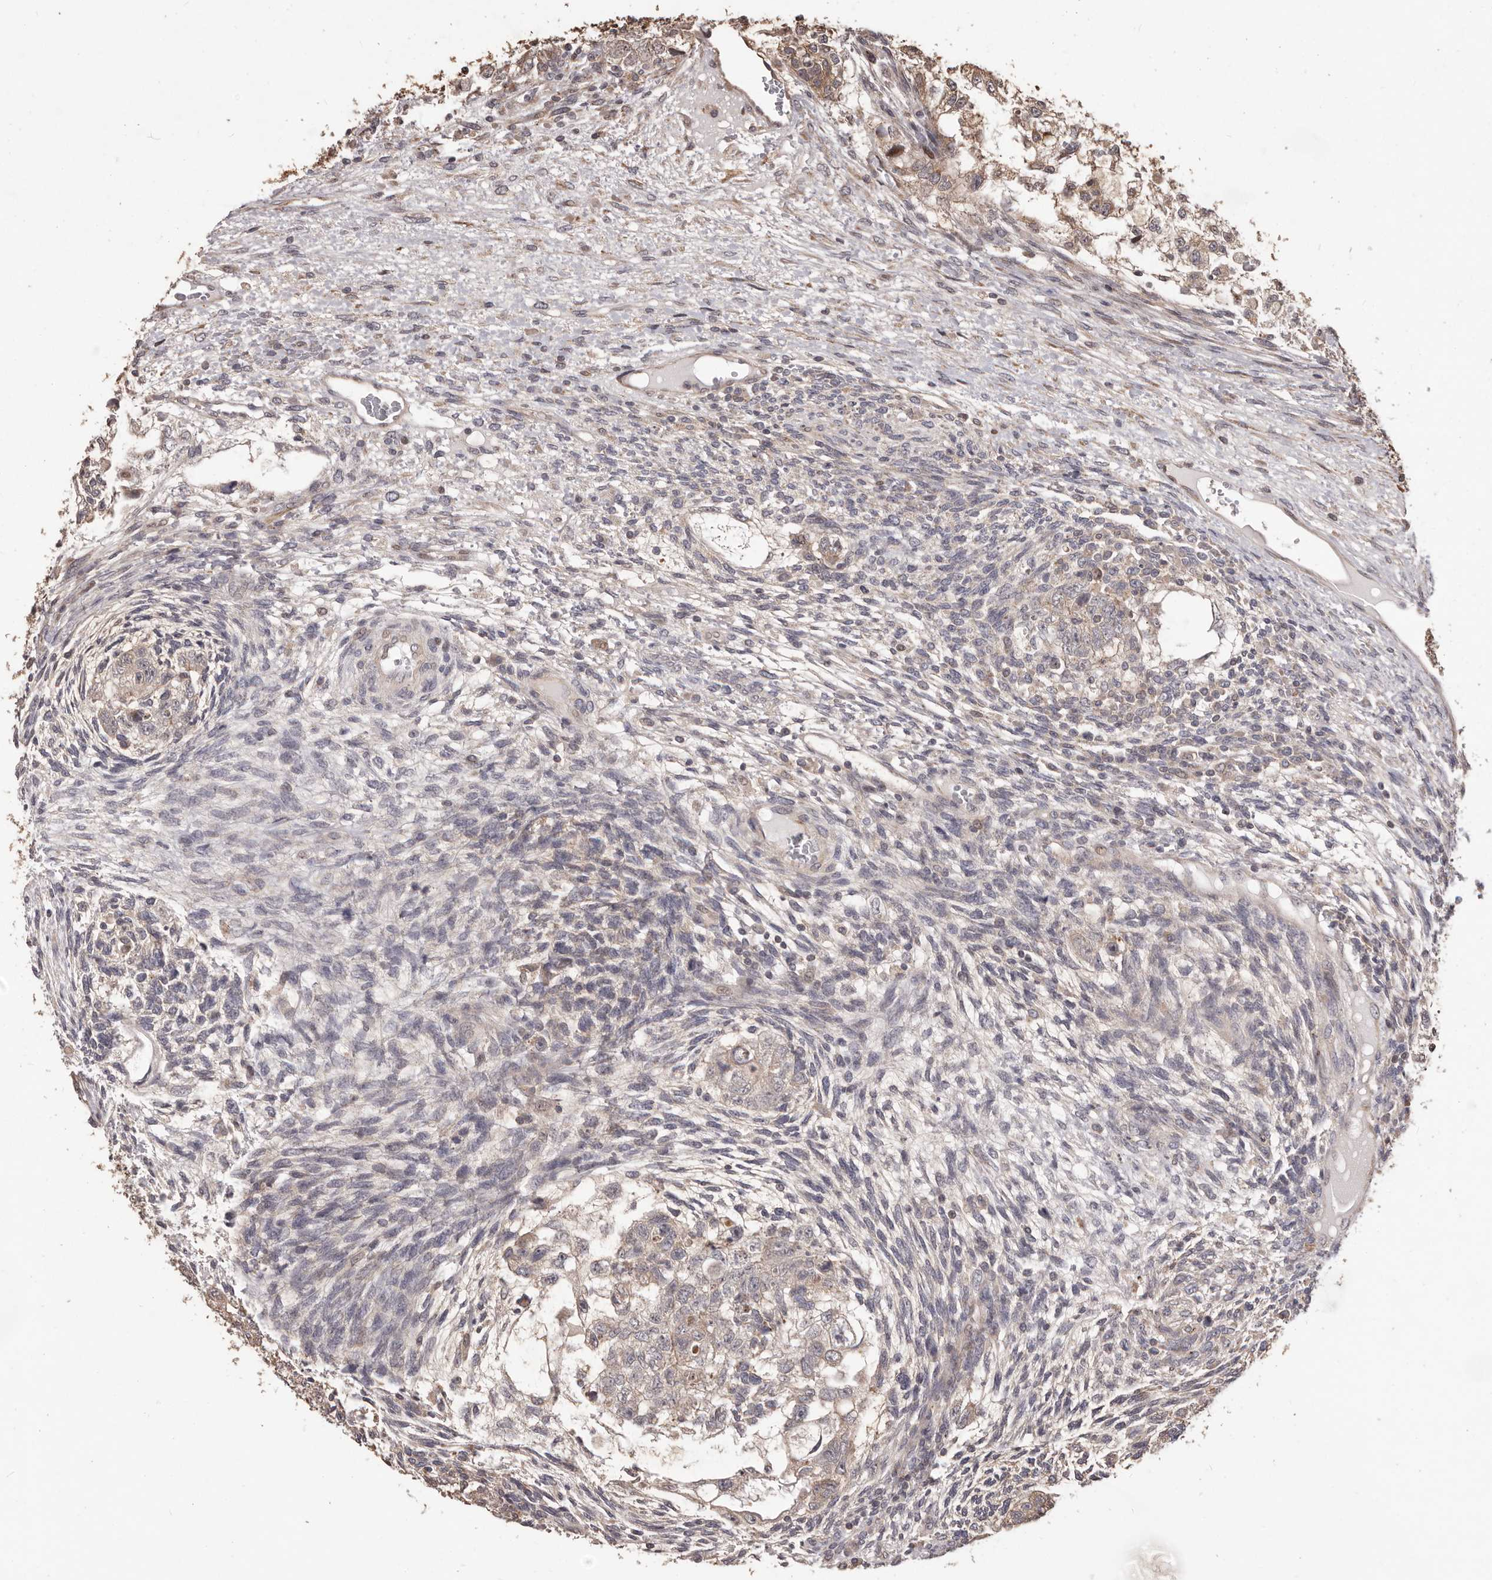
{"staining": {"intensity": "weak", "quantity": "25%-75%", "location": "cytoplasmic/membranous"}, "tissue": "testis cancer", "cell_type": "Tumor cells", "image_type": "cancer", "snomed": [{"axis": "morphology", "description": "Carcinoma, Embryonal, NOS"}, {"axis": "topography", "description": "Testis"}], "caption": "High-magnification brightfield microscopy of testis embryonal carcinoma stained with DAB (3,3'-diaminobenzidine) (brown) and counterstained with hematoxylin (blue). tumor cells exhibit weak cytoplasmic/membranous expression is appreciated in about25%-75% of cells. The protein of interest is shown in brown color, while the nuclei are stained blue.", "gene": "MTO1", "patient": {"sex": "male", "age": 37}}